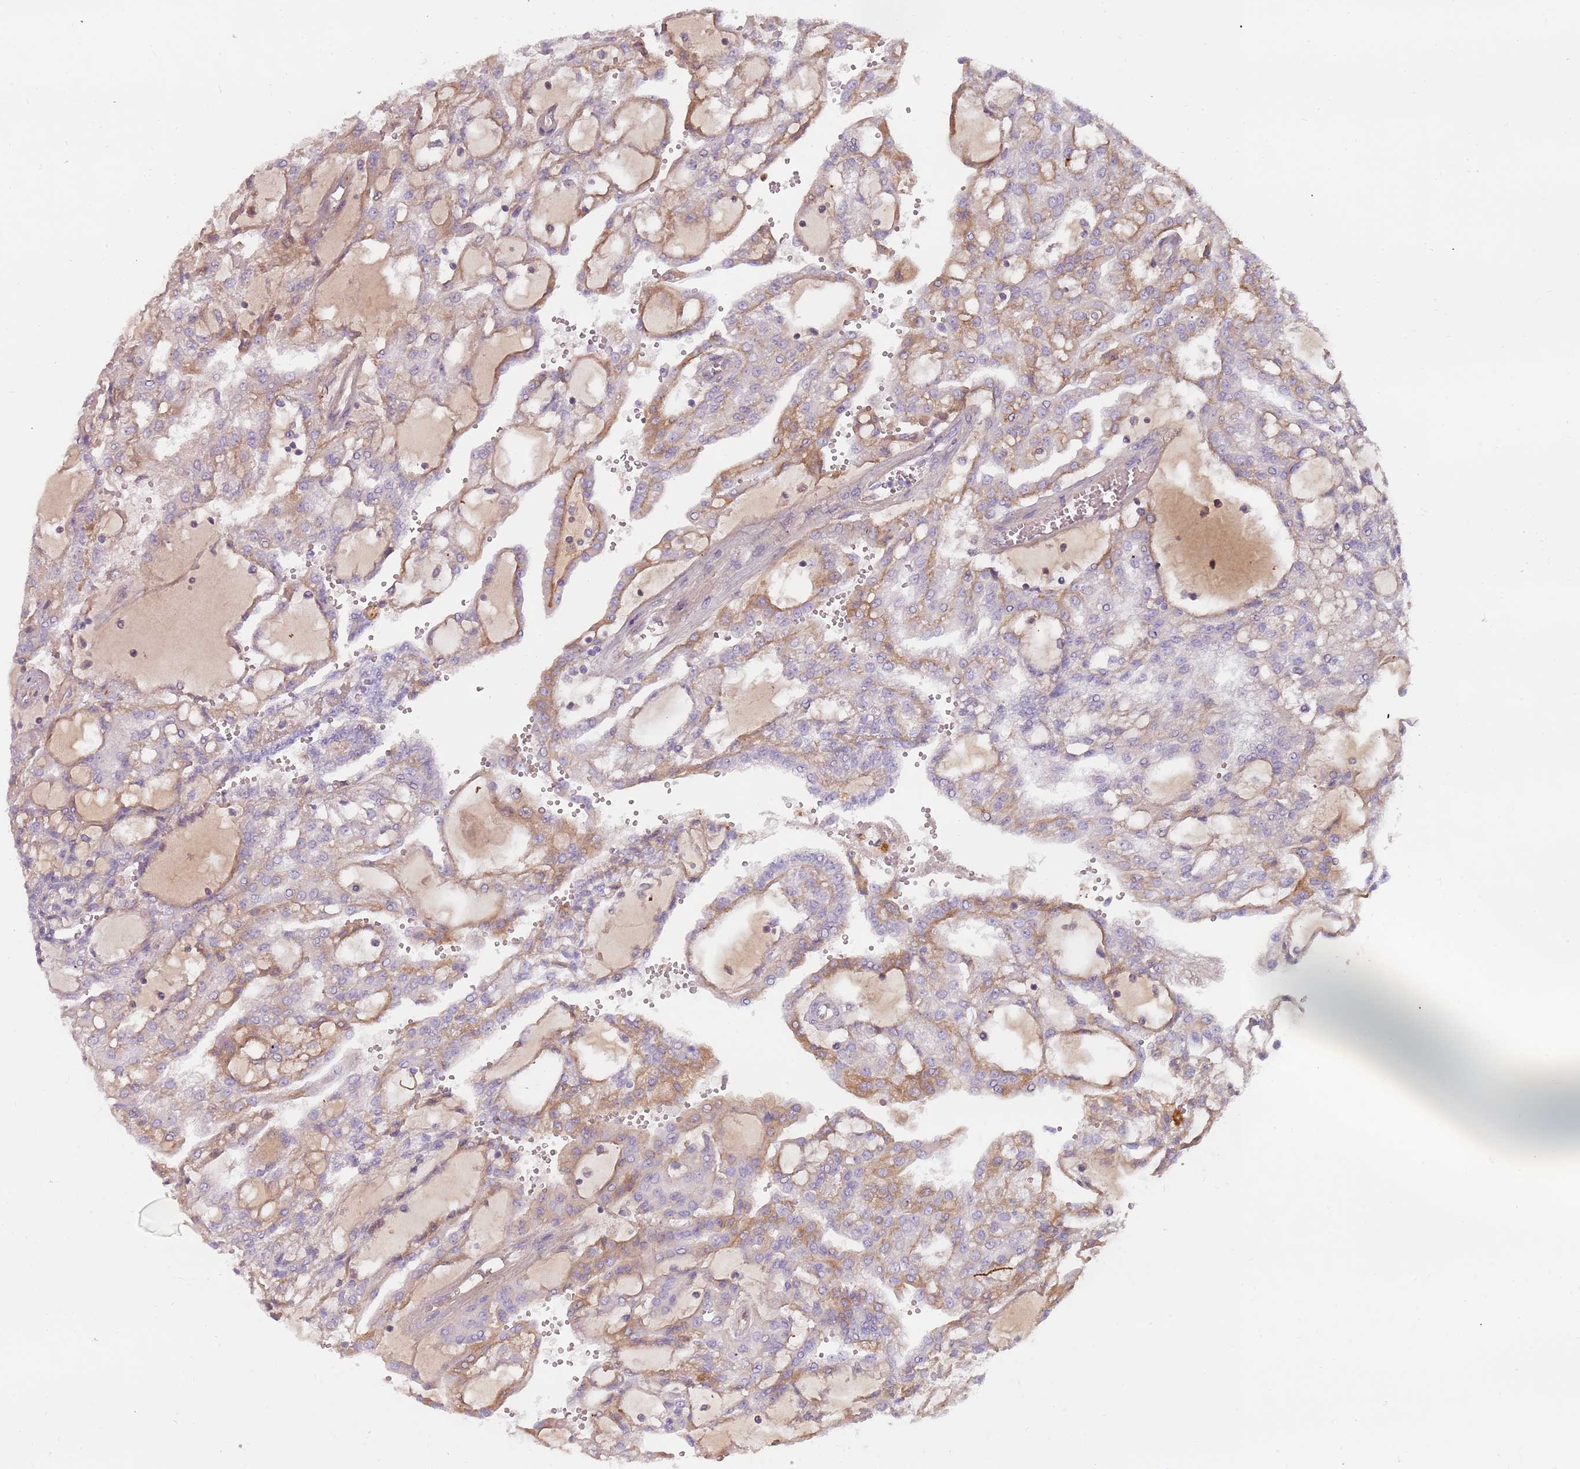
{"staining": {"intensity": "moderate", "quantity": "25%-75%", "location": "cytoplasmic/membranous"}, "tissue": "renal cancer", "cell_type": "Tumor cells", "image_type": "cancer", "snomed": [{"axis": "morphology", "description": "Adenocarcinoma, NOS"}, {"axis": "topography", "description": "Kidney"}], "caption": "Tumor cells reveal medium levels of moderate cytoplasmic/membranous staining in about 25%-75% of cells in renal adenocarcinoma.", "gene": "TNFRSF6B", "patient": {"sex": "male", "age": 63}}